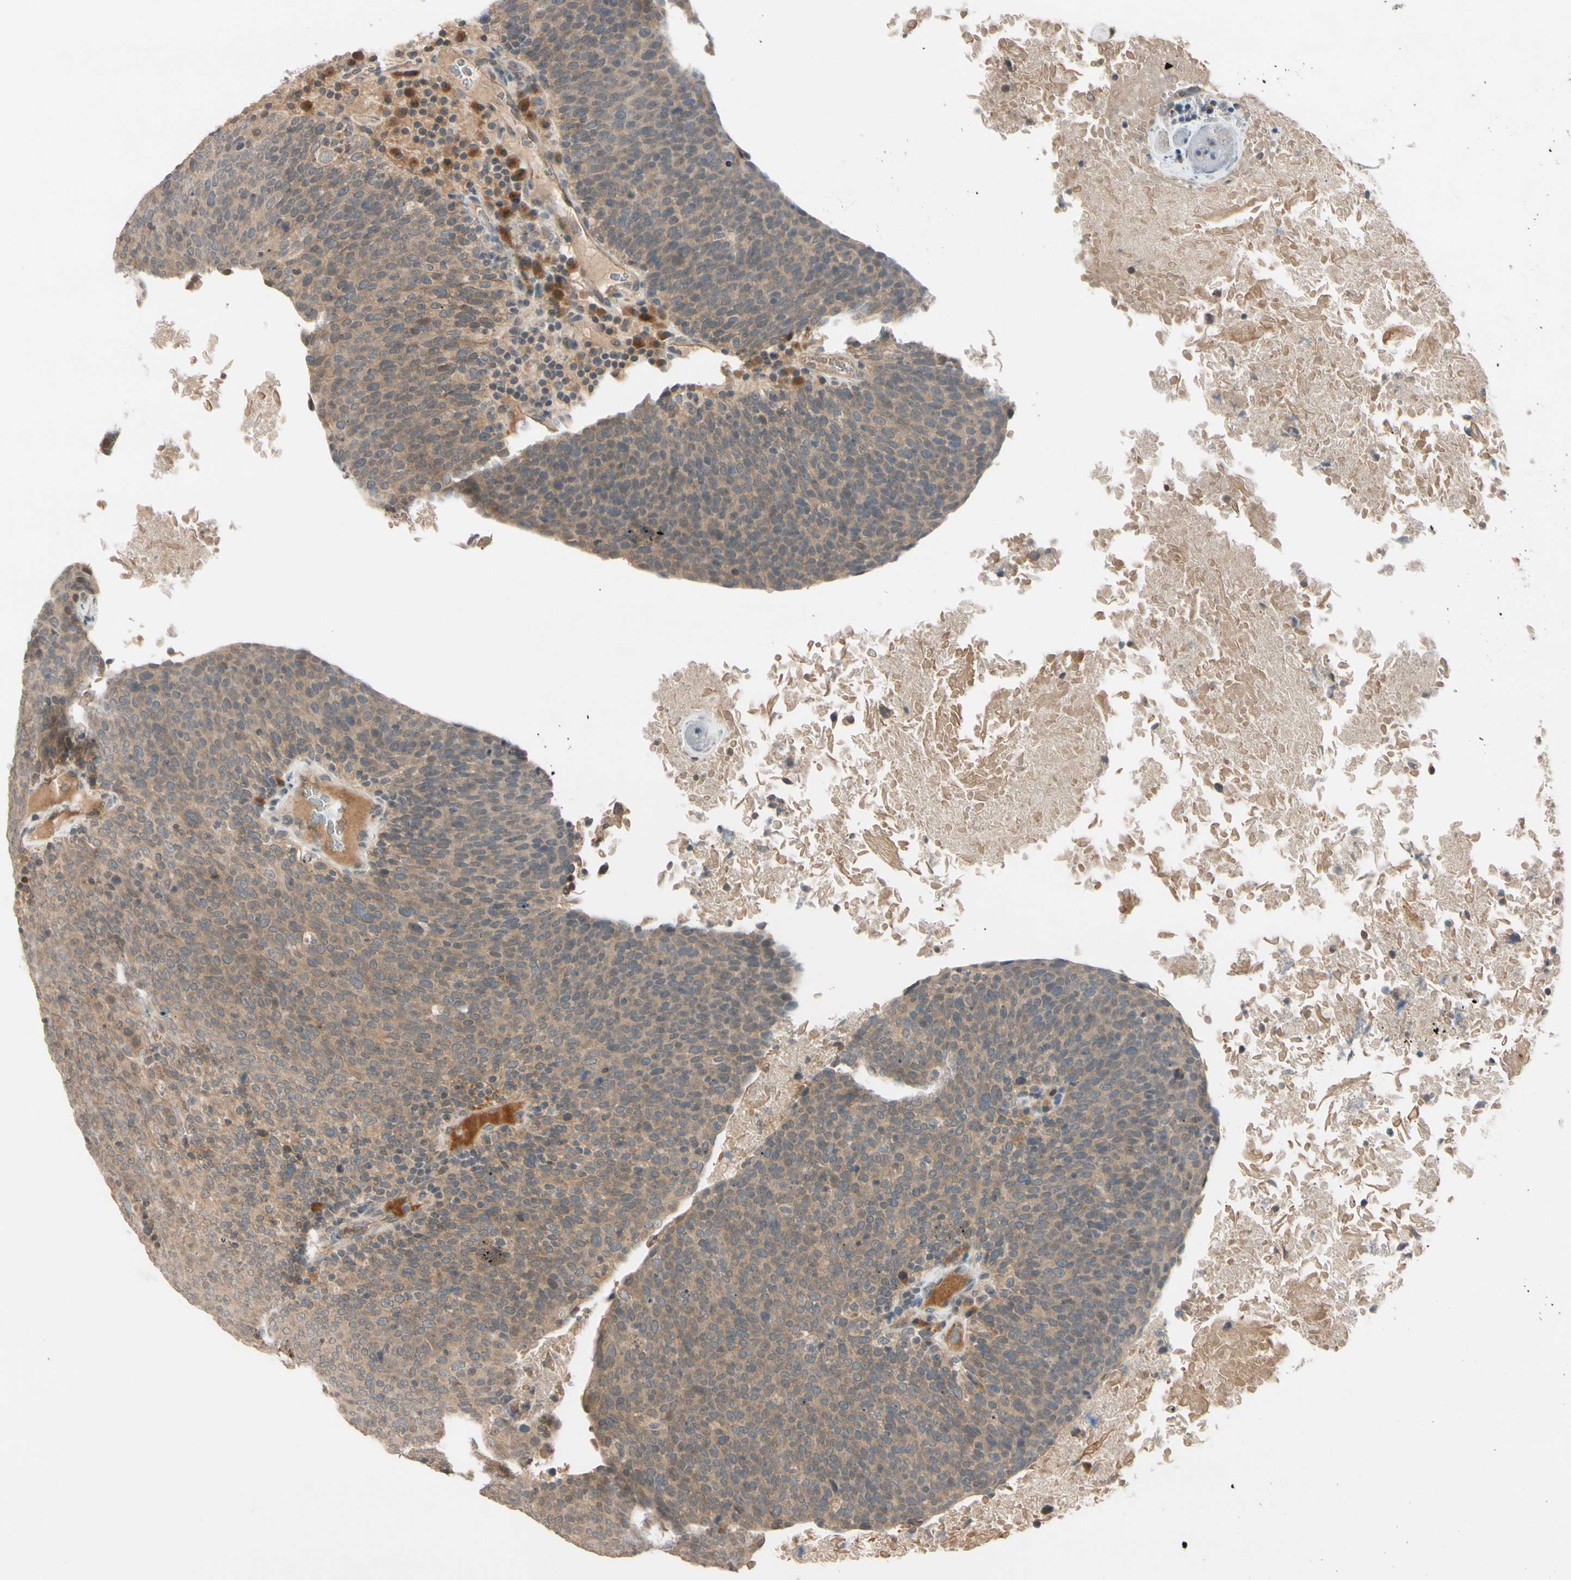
{"staining": {"intensity": "weak", "quantity": ">75%", "location": "cytoplasmic/membranous"}, "tissue": "head and neck cancer", "cell_type": "Tumor cells", "image_type": "cancer", "snomed": [{"axis": "morphology", "description": "Squamous cell carcinoma, NOS"}, {"axis": "morphology", "description": "Squamous cell carcinoma, metastatic, NOS"}, {"axis": "topography", "description": "Lymph node"}, {"axis": "topography", "description": "Head-Neck"}], "caption": "A brown stain shows weak cytoplasmic/membranous positivity of a protein in head and neck cancer tumor cells.", "gene": "FGF10", "patient": {"sex": "male", "age": 62}}